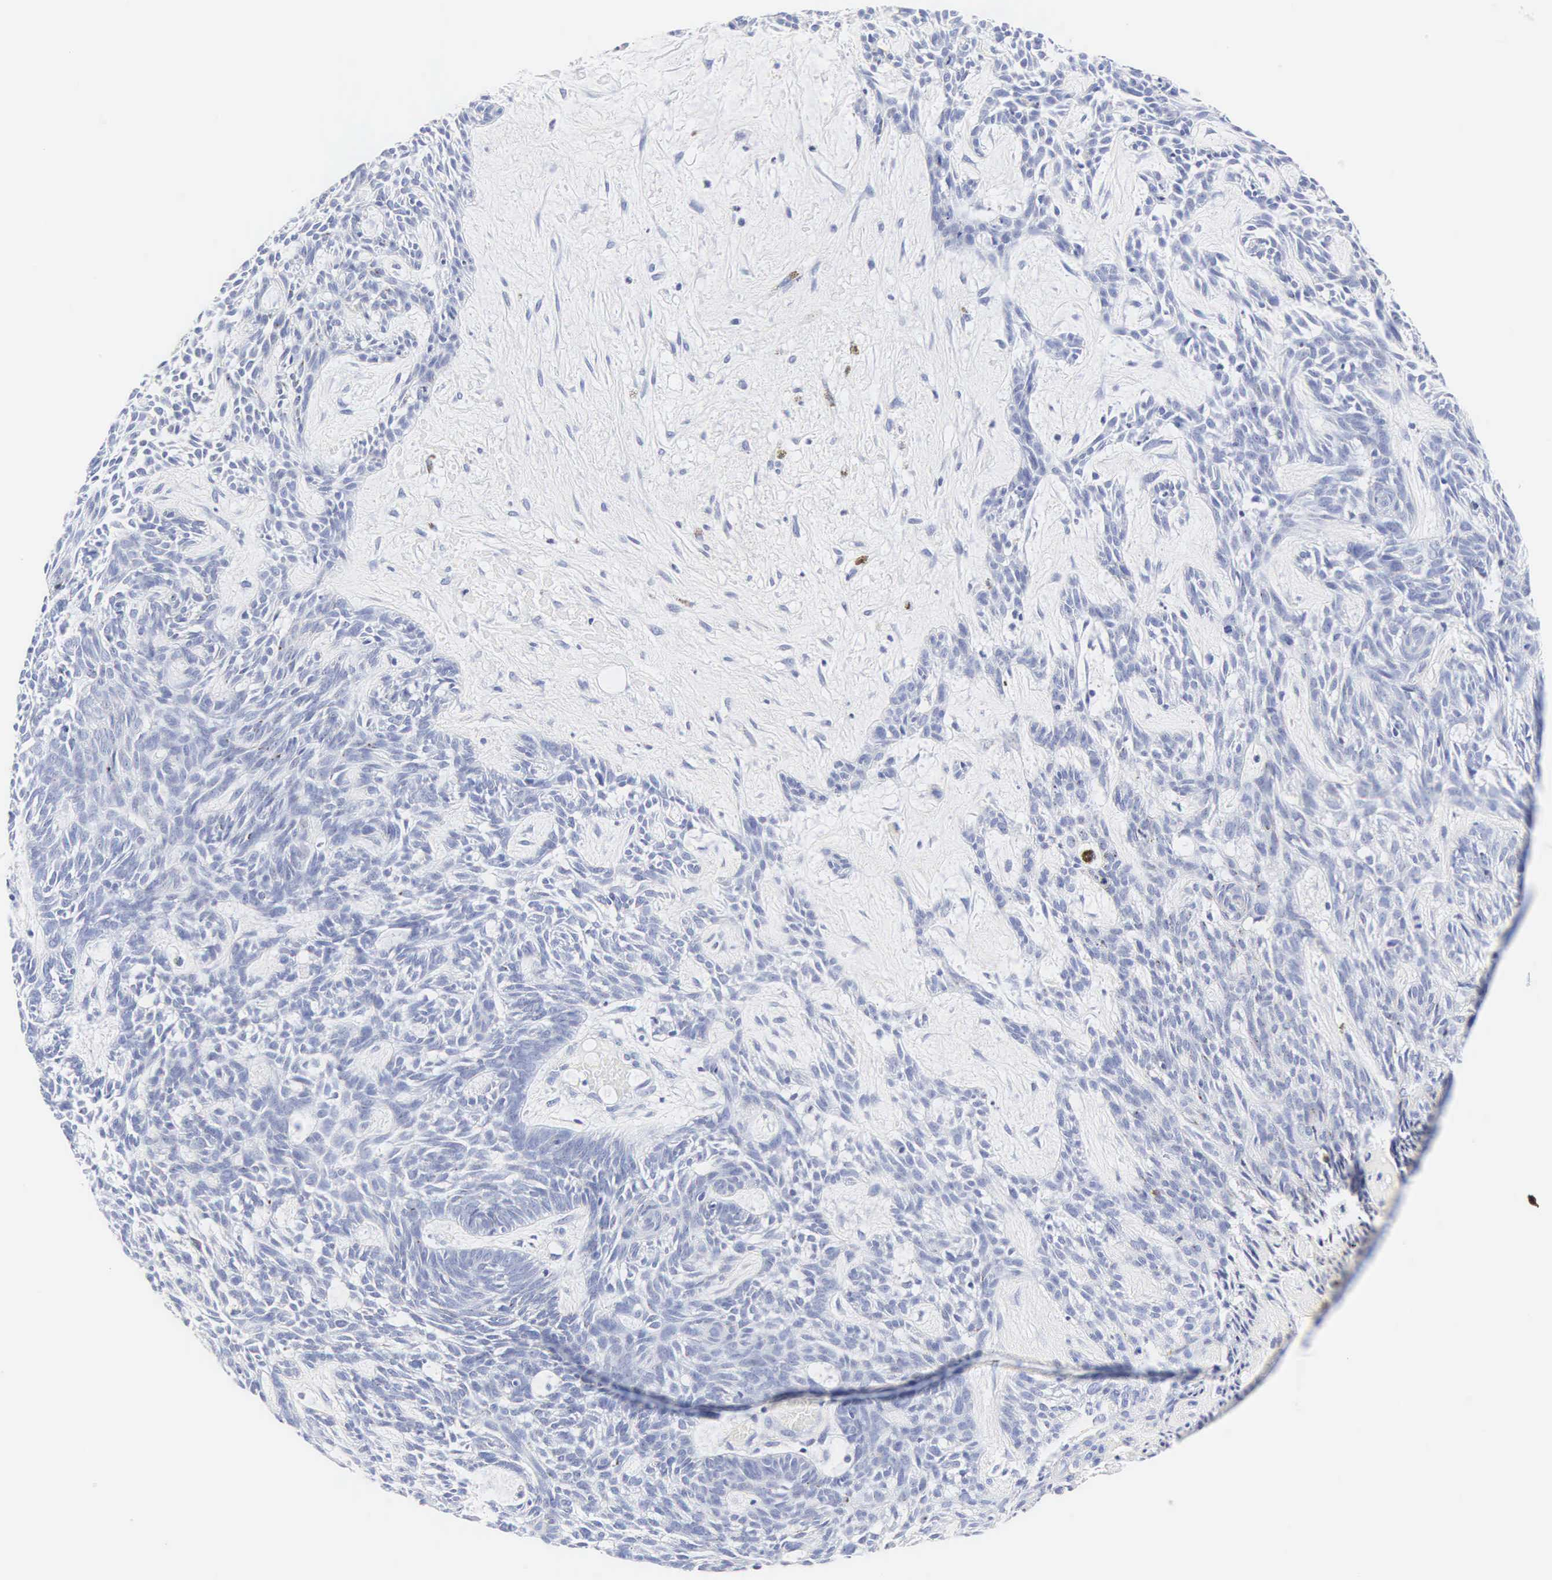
{"staining": {"intensity": "negative", "quantity": "none", "location": "none"}, "tissue": "skin cancer", "cell_type": "Tumor cells", "image_type": "cancer", "snomed": [{"axis": "morphology", "description": "Basal cell carcinoma"}, {"axis": "topography", "description": "Skin"}], "caption": "Immunohistochemical staining of skin basal cell carcinoma reveals no significant staining in tumor cells.", "gene": "INS", "patient": {"sex": "male", "age": 58}}